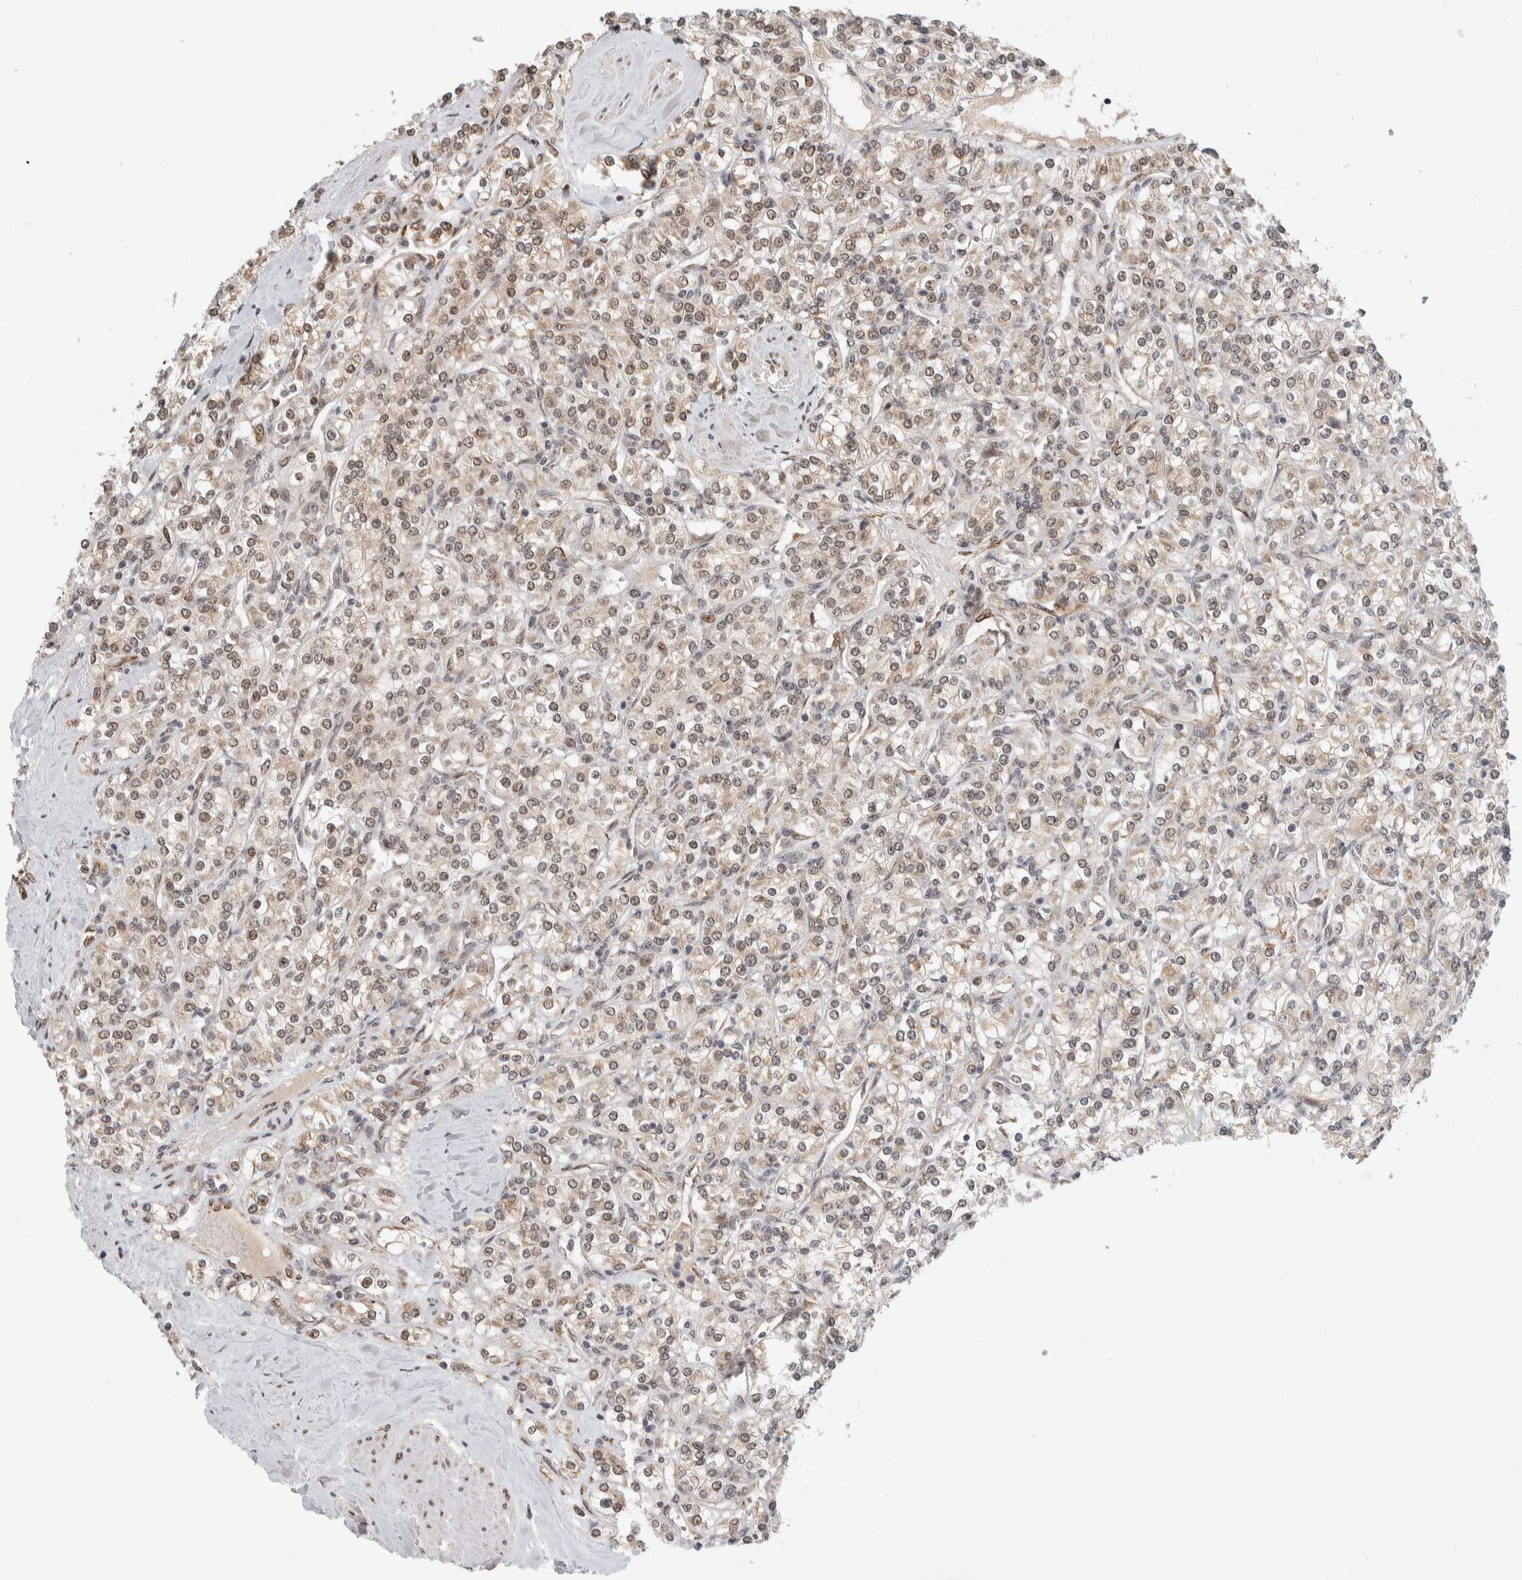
{"staining": {"intensity": "weak", "quantity": "25%-75%", "location": "cytoplasmic/membranous,nuclear"}, "tissue": "renal cancer", "cell_type": "Tumor cells", "image_type": "cancer", "snomed": [{"axis": "morphology", "description": "Adenocarcinoma, NOS"}, {"axis": "topography", "description": "Kidney"}], "caption": "Renal cancer (adenocarcinoma) stained with immunohistochemistry displays weak cytoplasmic/membranous and nuclear staining in about 25%-75% of tumor cells.", "gene": "TNRC18", "patient": {"sex": "male", "age": 77}}